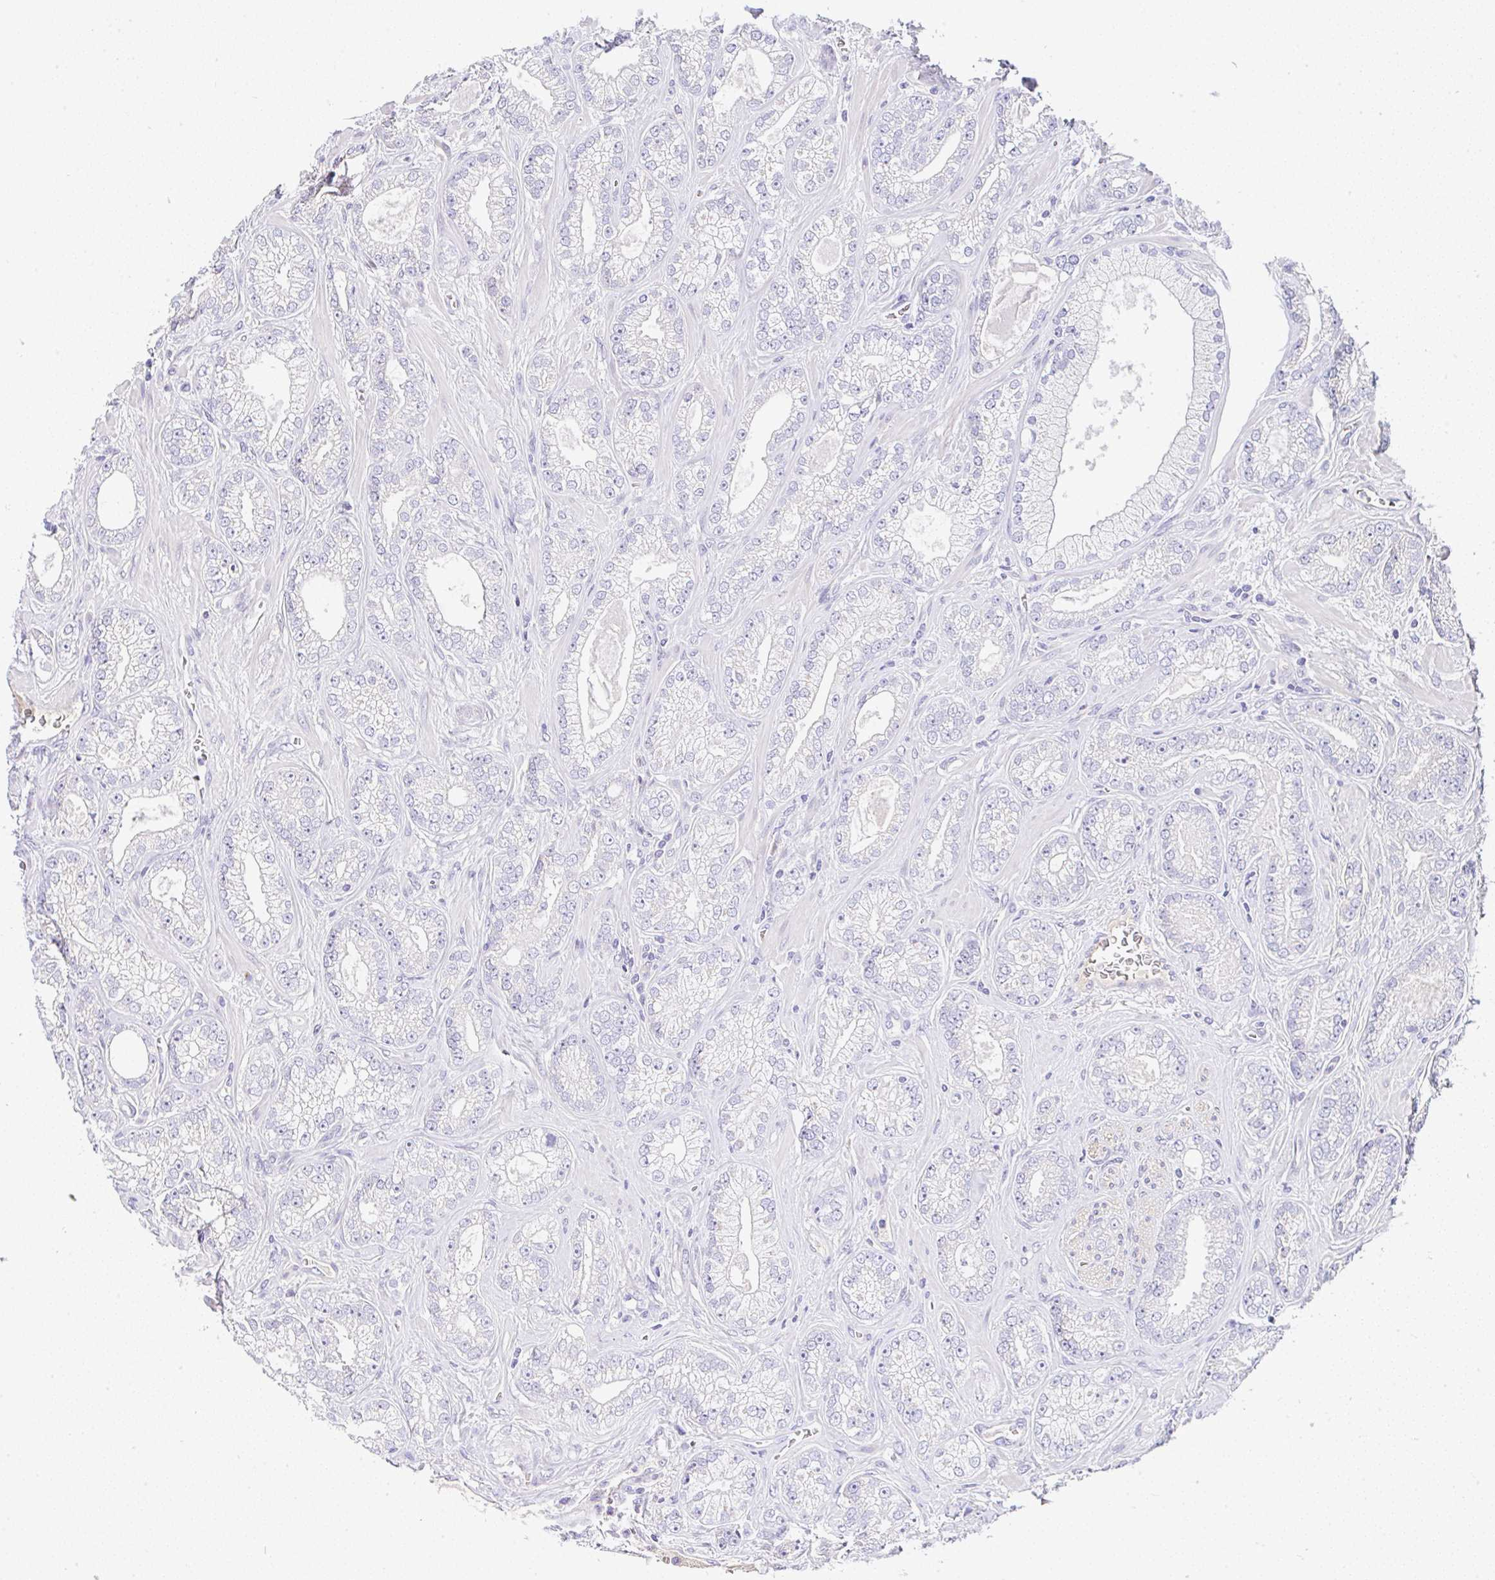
{"staining": {"intensity": "negative", "quantity": "none", "location": "none"}, "tissue": "prostate cancer", "cell_type": "Tumor cells", "image_type": "cancer", "snomed": [{"axis": "morphology", "description": "Adenocarcinoma, High grade"}, {"axis": "topography", "description": "Prostate"}], "caption": "Tumor cells are negative for brown protein staining in prostate high-grade adenocarcinoma. (DAB (3,3'-diaminobenzidine) IHC with hematoxylin counter stain).", "gene": "SERPINE3", "patient": {"sex": "male", "age": 66}}